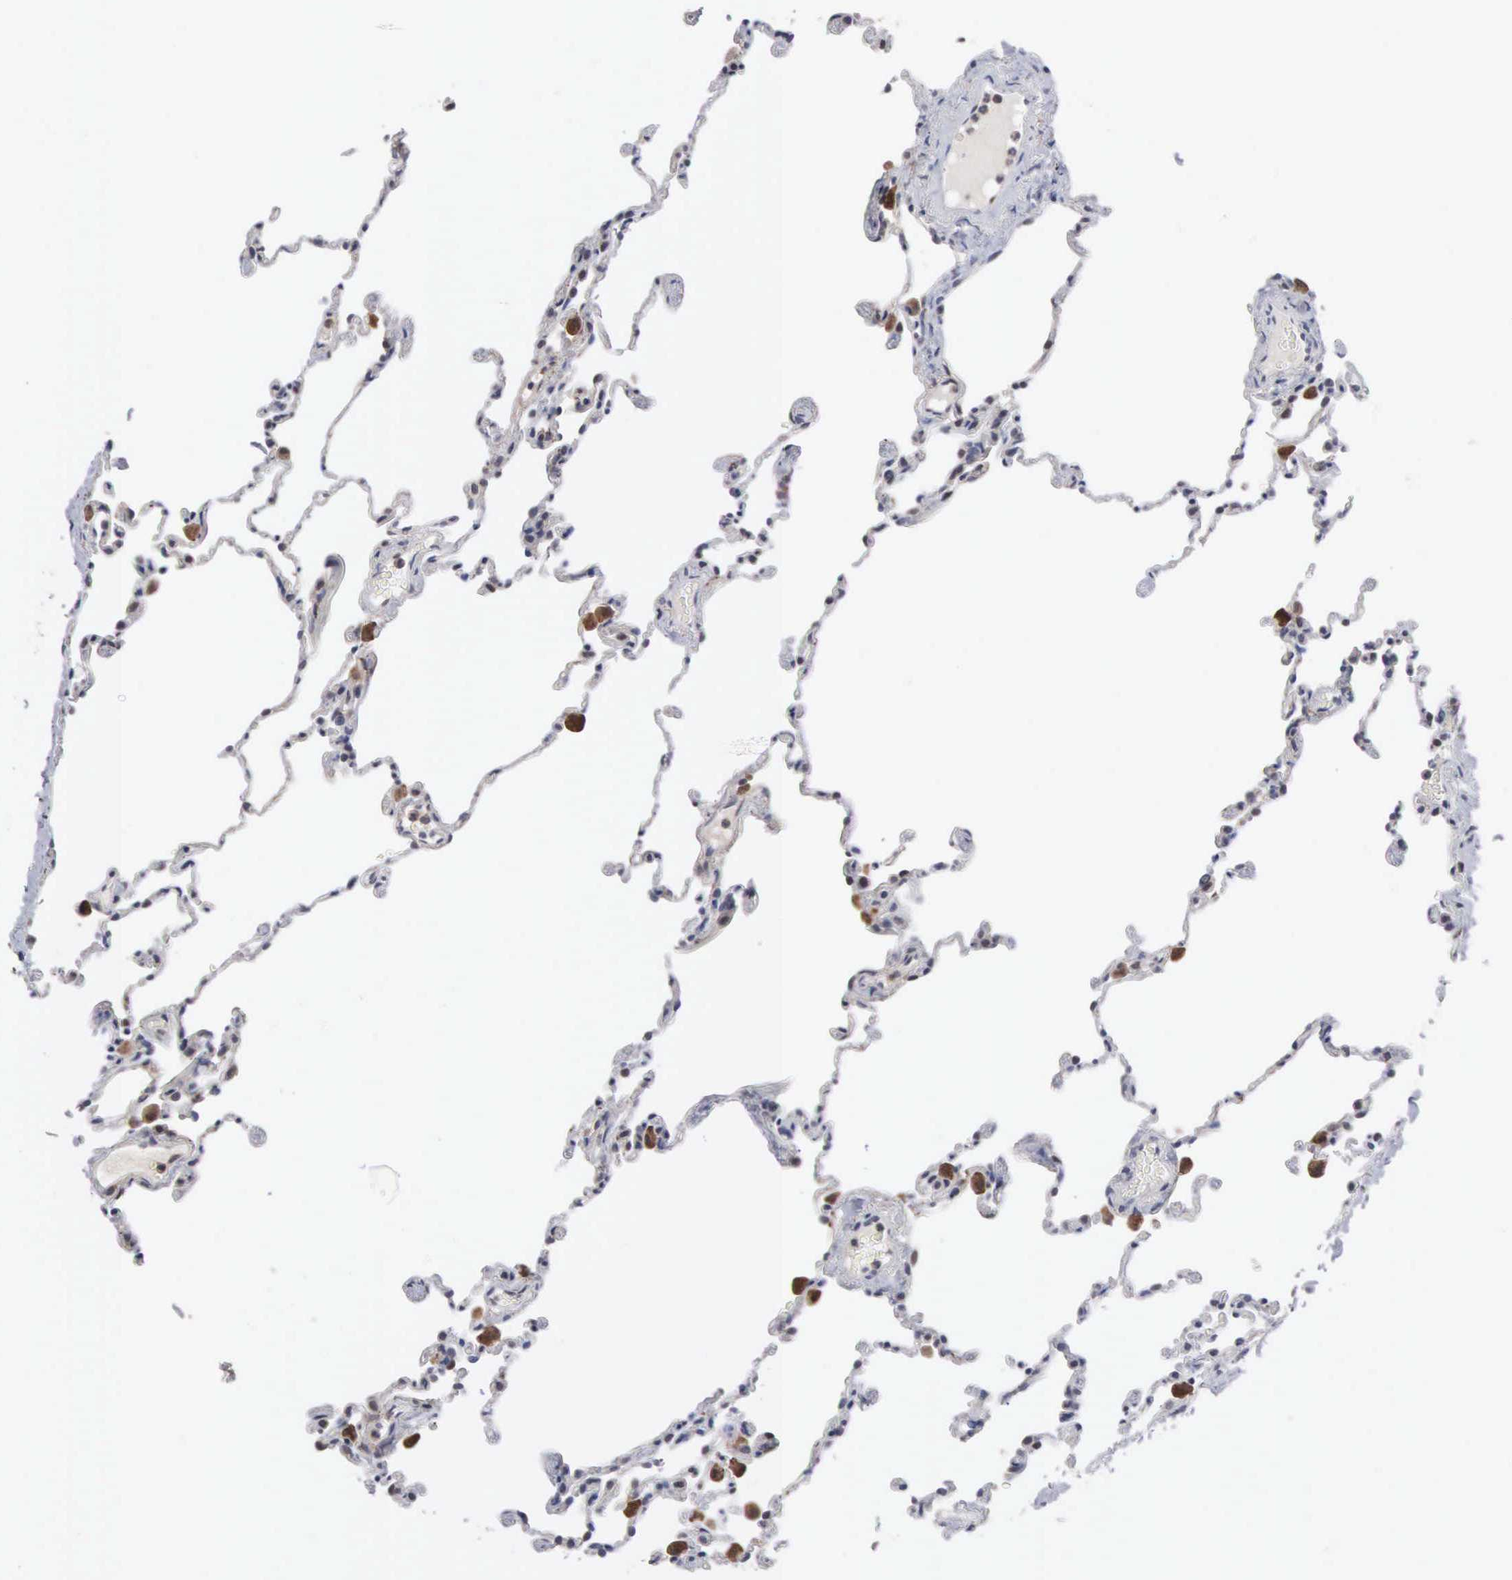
{"staining": {"intensity": "negative", "quantity": "none", "location": "none"}, "tissue": "lung", "cell_type": "Alveolar cells", "image_type": "normal", "snomed": [{"axis": "morphology", "description": "Normal tissue, NOS"}, {"axis": "topography", "description": "Lung"}], "caption": "A micrograph of lung stained for a protein displays no brown staining in alveolar cells.", "gene": "ACOT4", "patient": {"sex": "female", "age": 61}}